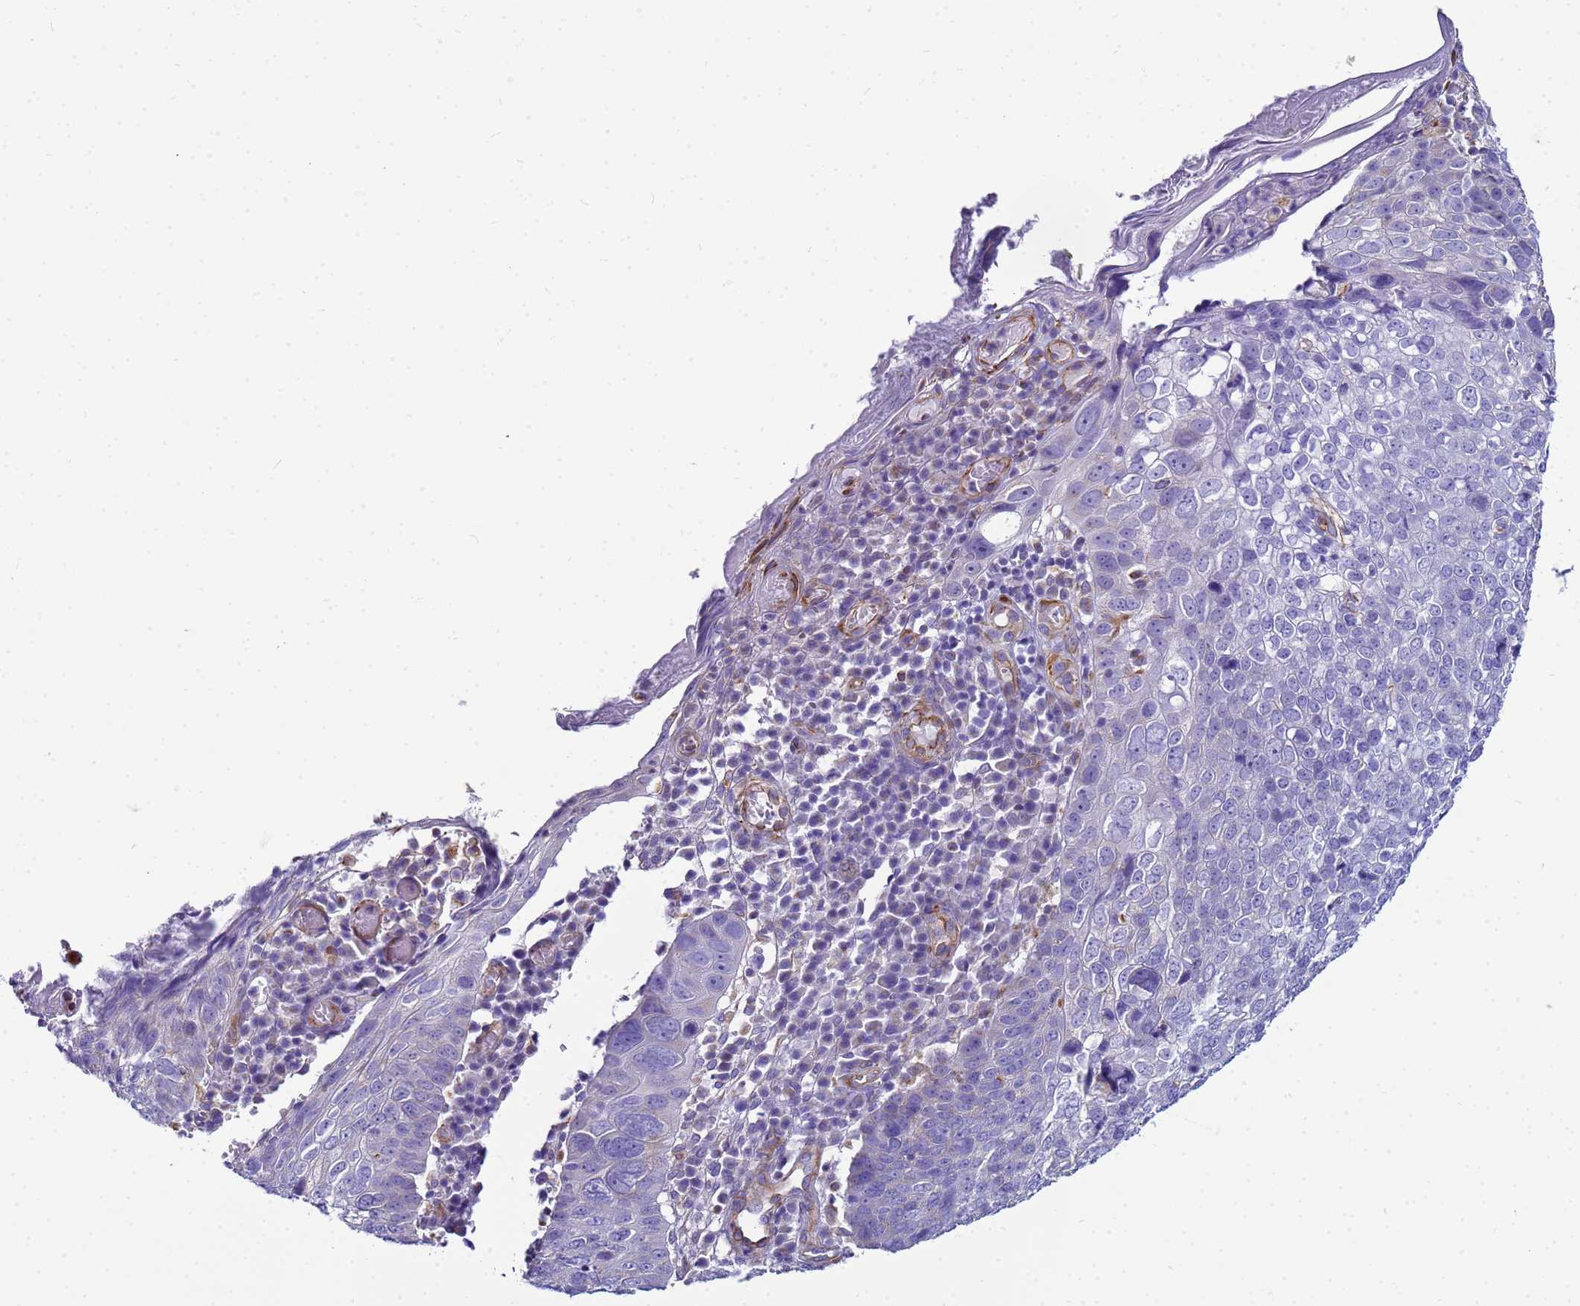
{"staining": {"intensity": "negative", "quantity": "none", "location": "none"}, "tissue": "skin cancer", "cell_type": "Tumor cells", "image_type": "cancer", "snomed": [{"axis": "morphology", "description": "Squamous cell carcinoma, NOS"}, {"axis": "topography", "description": "Skin"}], "caption": "Photomicrograph shows no protein positivity in tumor cells of squamous cell carcinoma (skin) tissue.", "gene": "UBXN2B", "patient": {"sex": "male", "age": 71}}